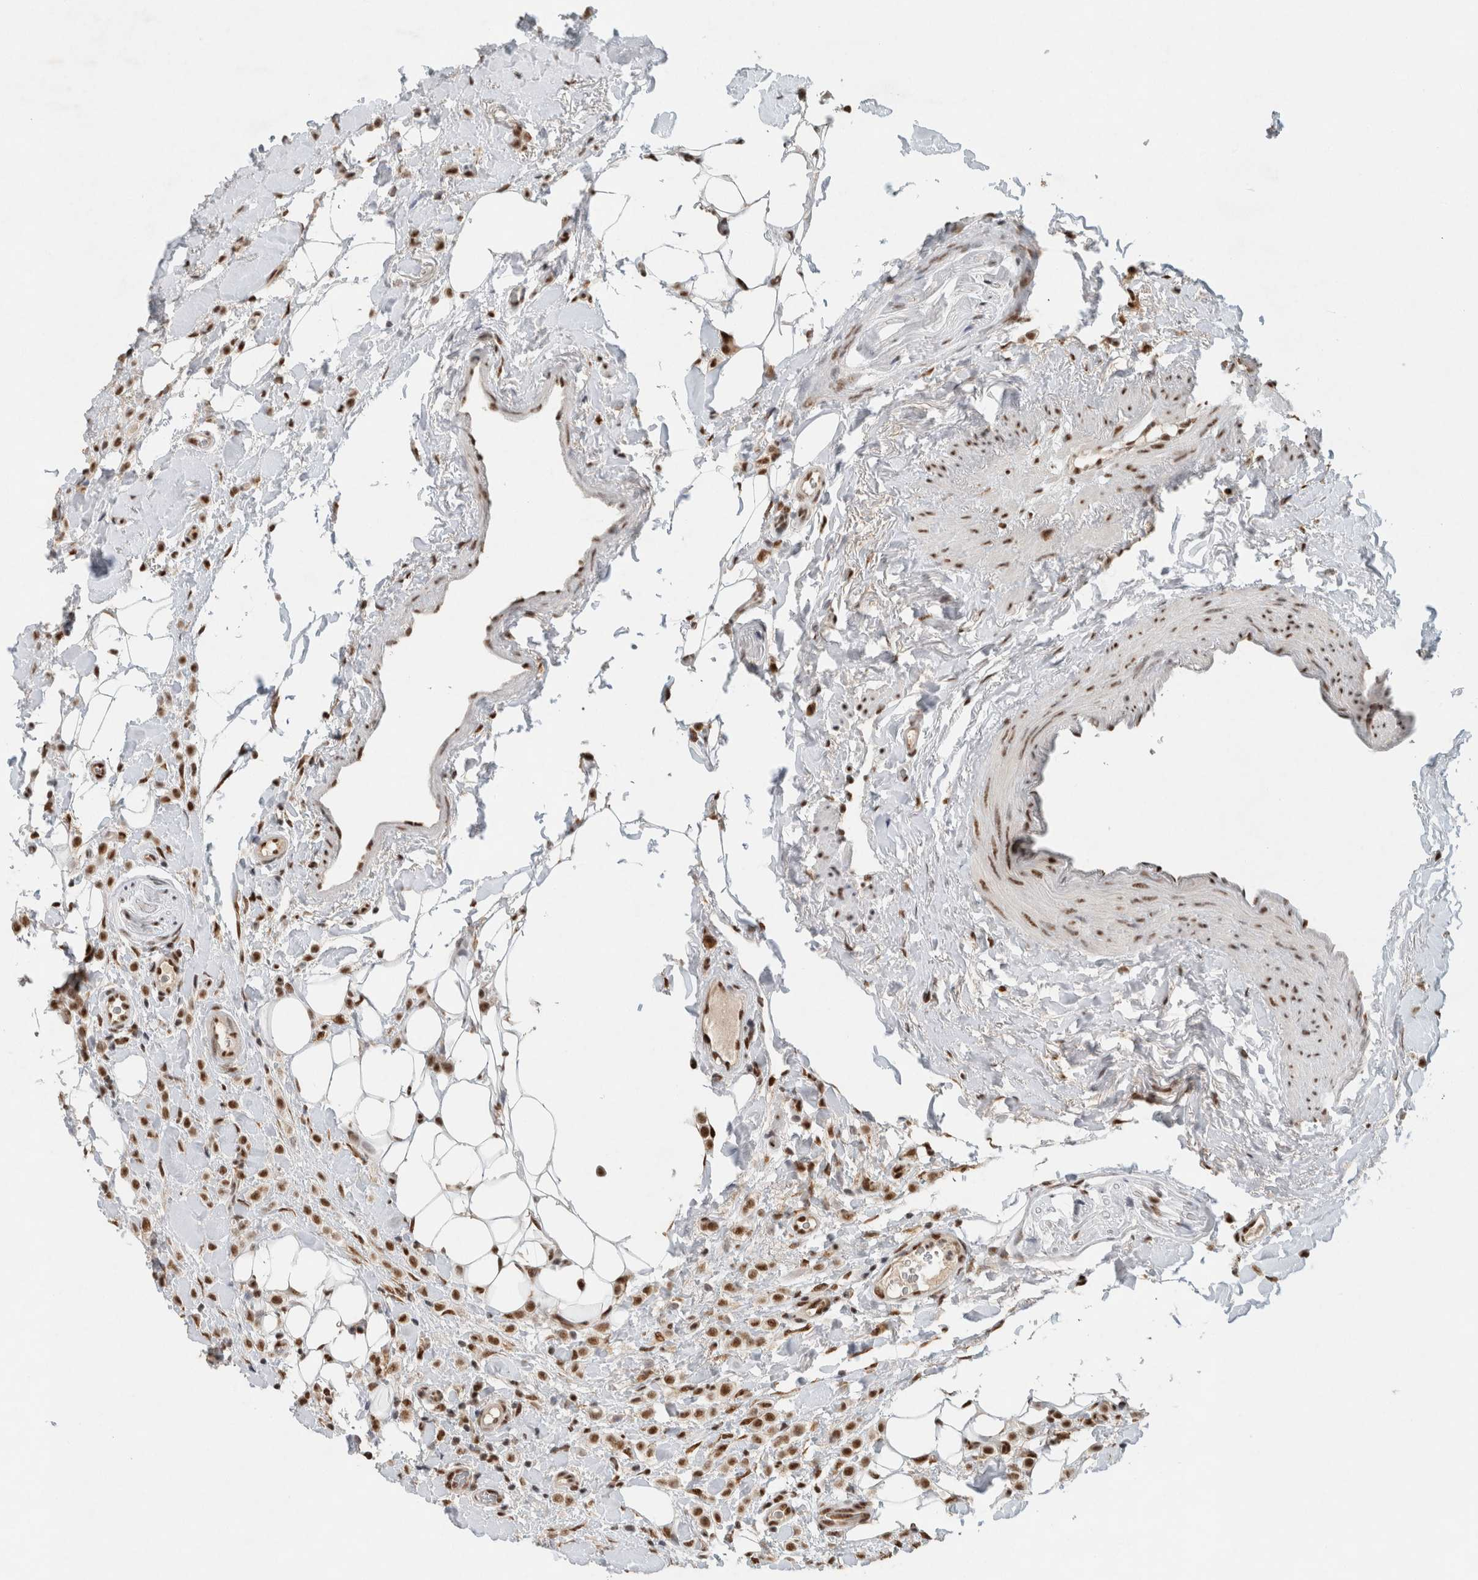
{"staining": {"intensity": "strong", "quantity": ">75%", "location": "nuclear"}, "tissue": "breast cancer", "cell_type": "Tumor cells", "image_type": "cancer", "snomed": [{"axis": "morphology", "description": "Normal tissue, NOS"}, {"axis": "morphology", "description": "Lobular carcinoma"}, {"axis": "topography", "description": "Breast"}], "caption": "Brown immunohistochemical staining in human breast cancer (lobular carcinoma) shows strong nuclear expression in approximately >75% of tumor cells.", "gene": "DDX42", "patient": {"sex": "female", "age": 50}}